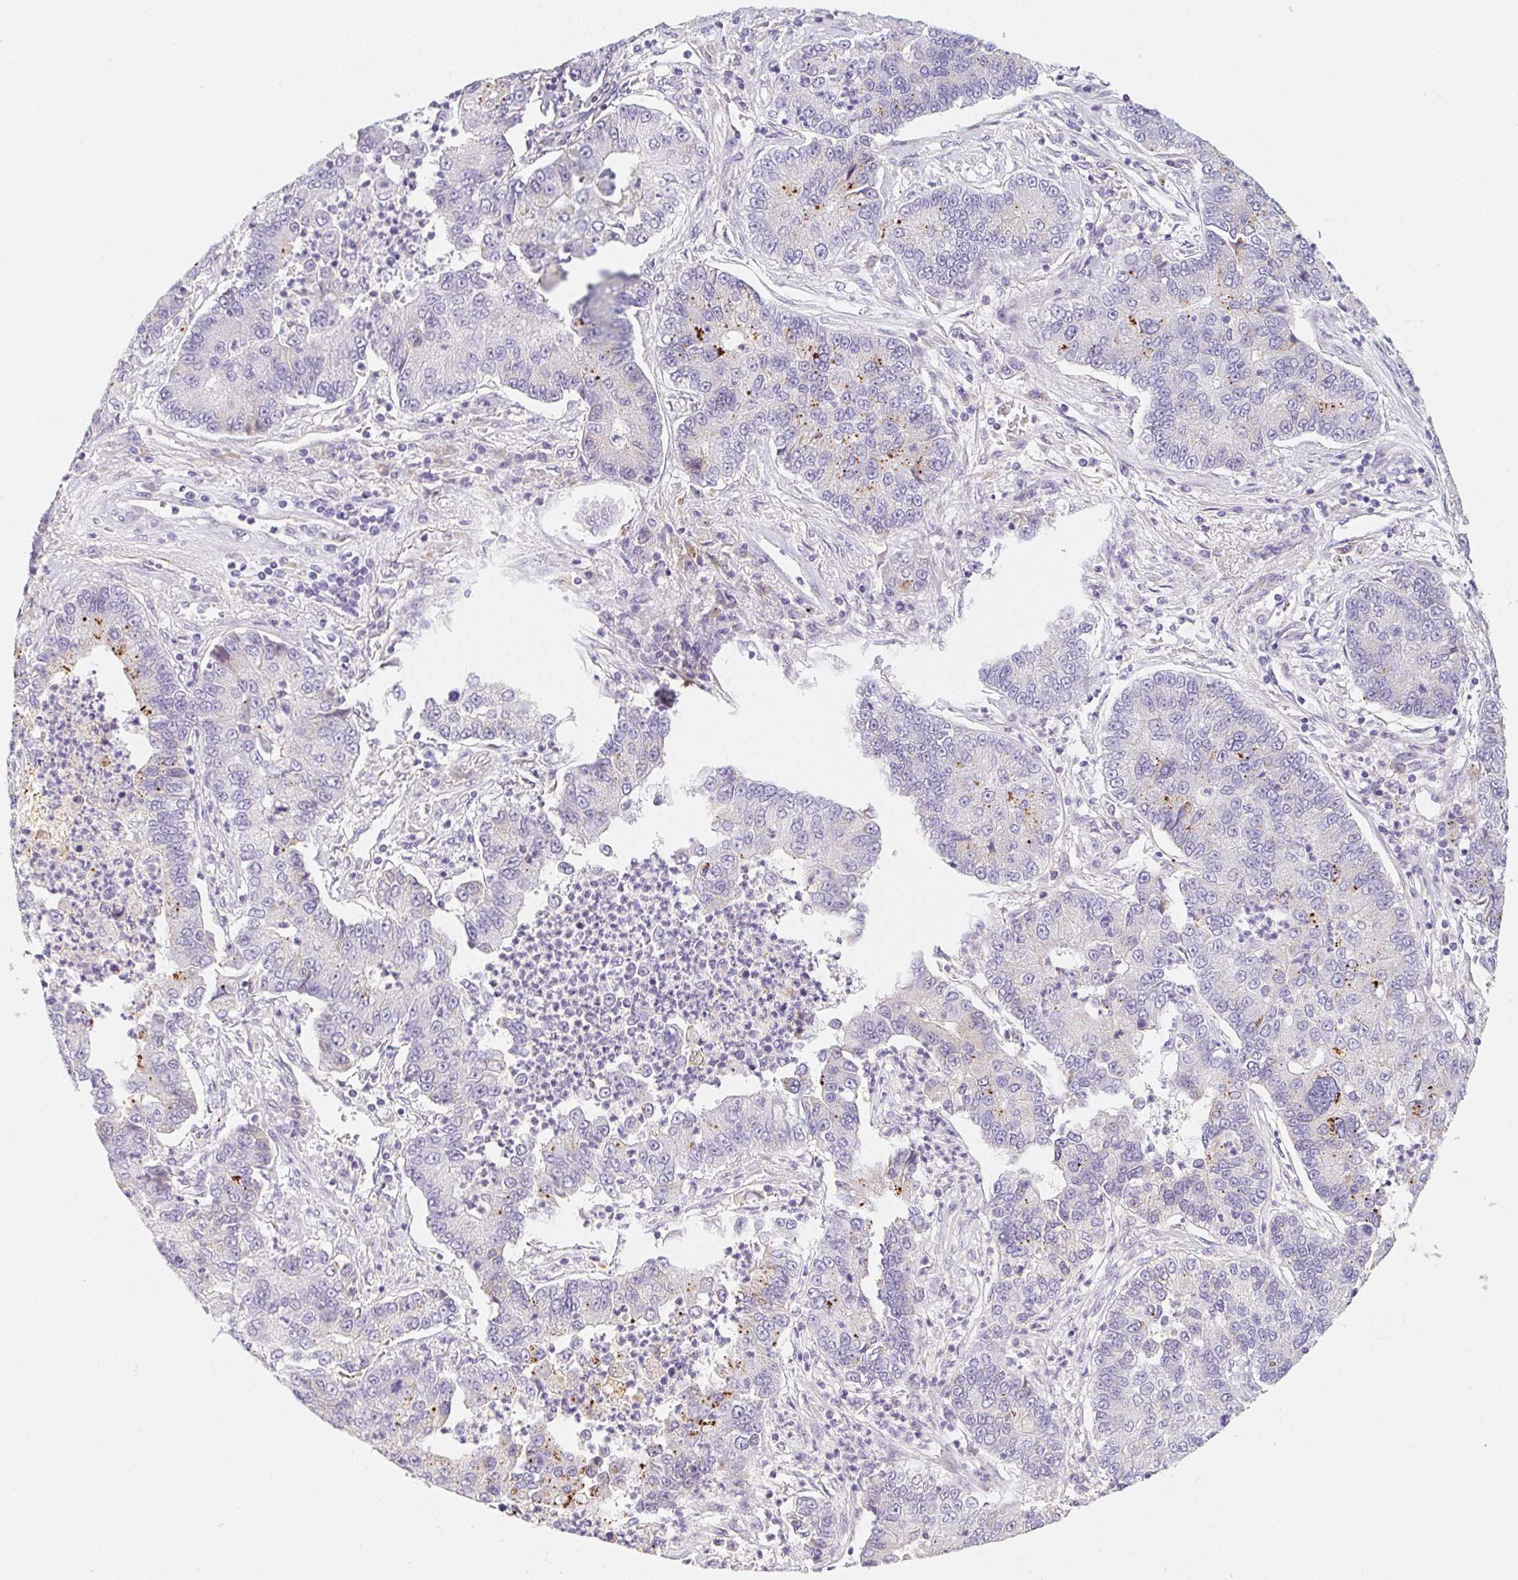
{"staining": {"intensity": "moderate", "quantity": "<25%", "location": "cytoplasmic/membranous"}, "tissue": "lung cancer", "cell_type": "Tumor cells", "image_type": "cancer", "snomed": [{"axis": "morphology", "description": "Adenocarcinoma, NOS"}, {"axis": "topography", "description": "Lung"}], "caption": "Human lung adenocarcinoma stained with a protein marker shows moderate staining in tumor cells.", "gene": "ITIH2", "patient": {"sex": "female", "age": 57}}